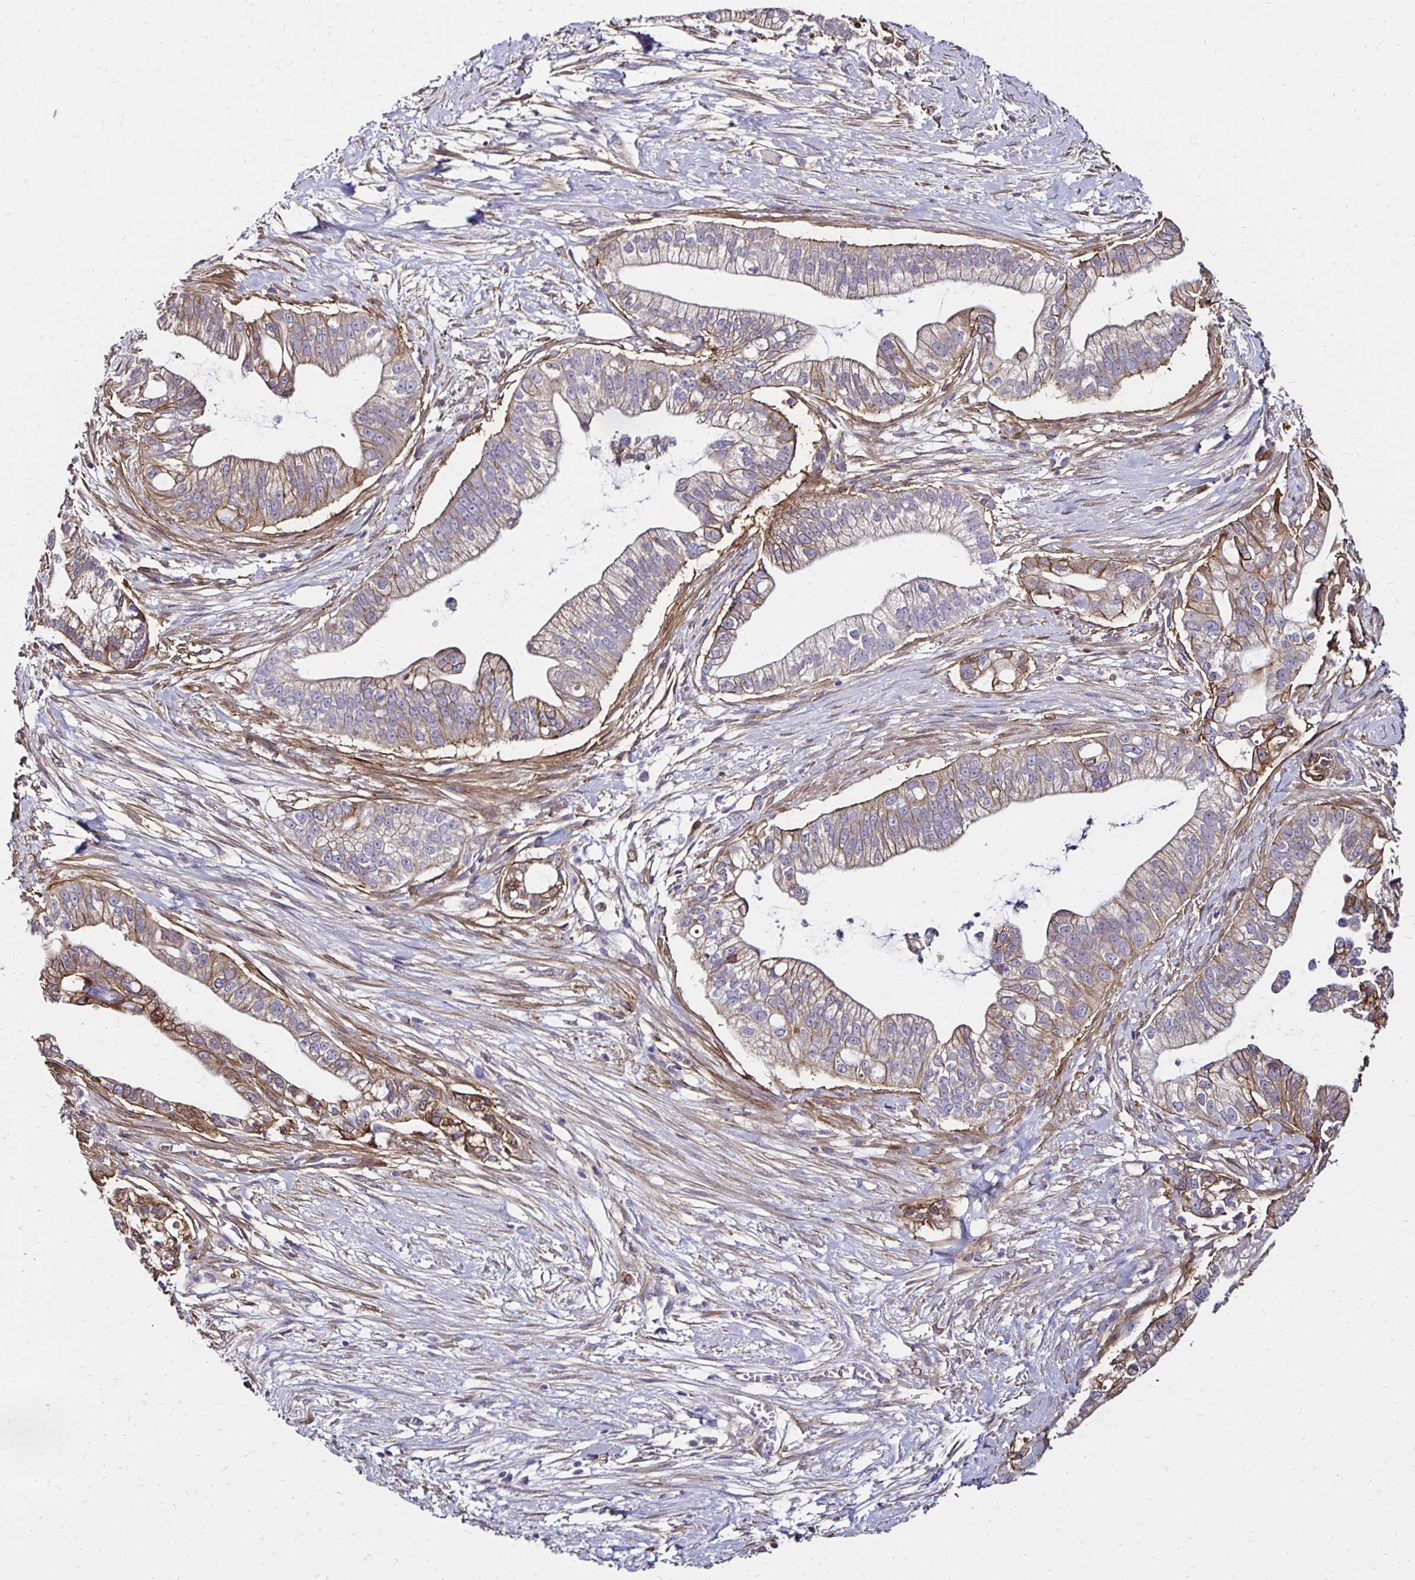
{"staining": {"intensity": "moderate", "quantity": "25%-75%", "location": "cytoplasmic/membranous"}, "tissue": "pancreatic cancer", "cell_type": "Tumor cells", "image_type": "cancer", "snomed": [{"axis": "morphology", "description": "Adenocarcinoma, NOS"}, {"axis": "topography", "description": "Pancreas"}], "caption": "A medium amount of moderate cytoplasmic/membranous positivity is identified in approximately 25%-75% of tumor cells in pancreatic cancer tissue.", "gene": "ITGB1", "patient": {"sex": "male", "age": 70}}